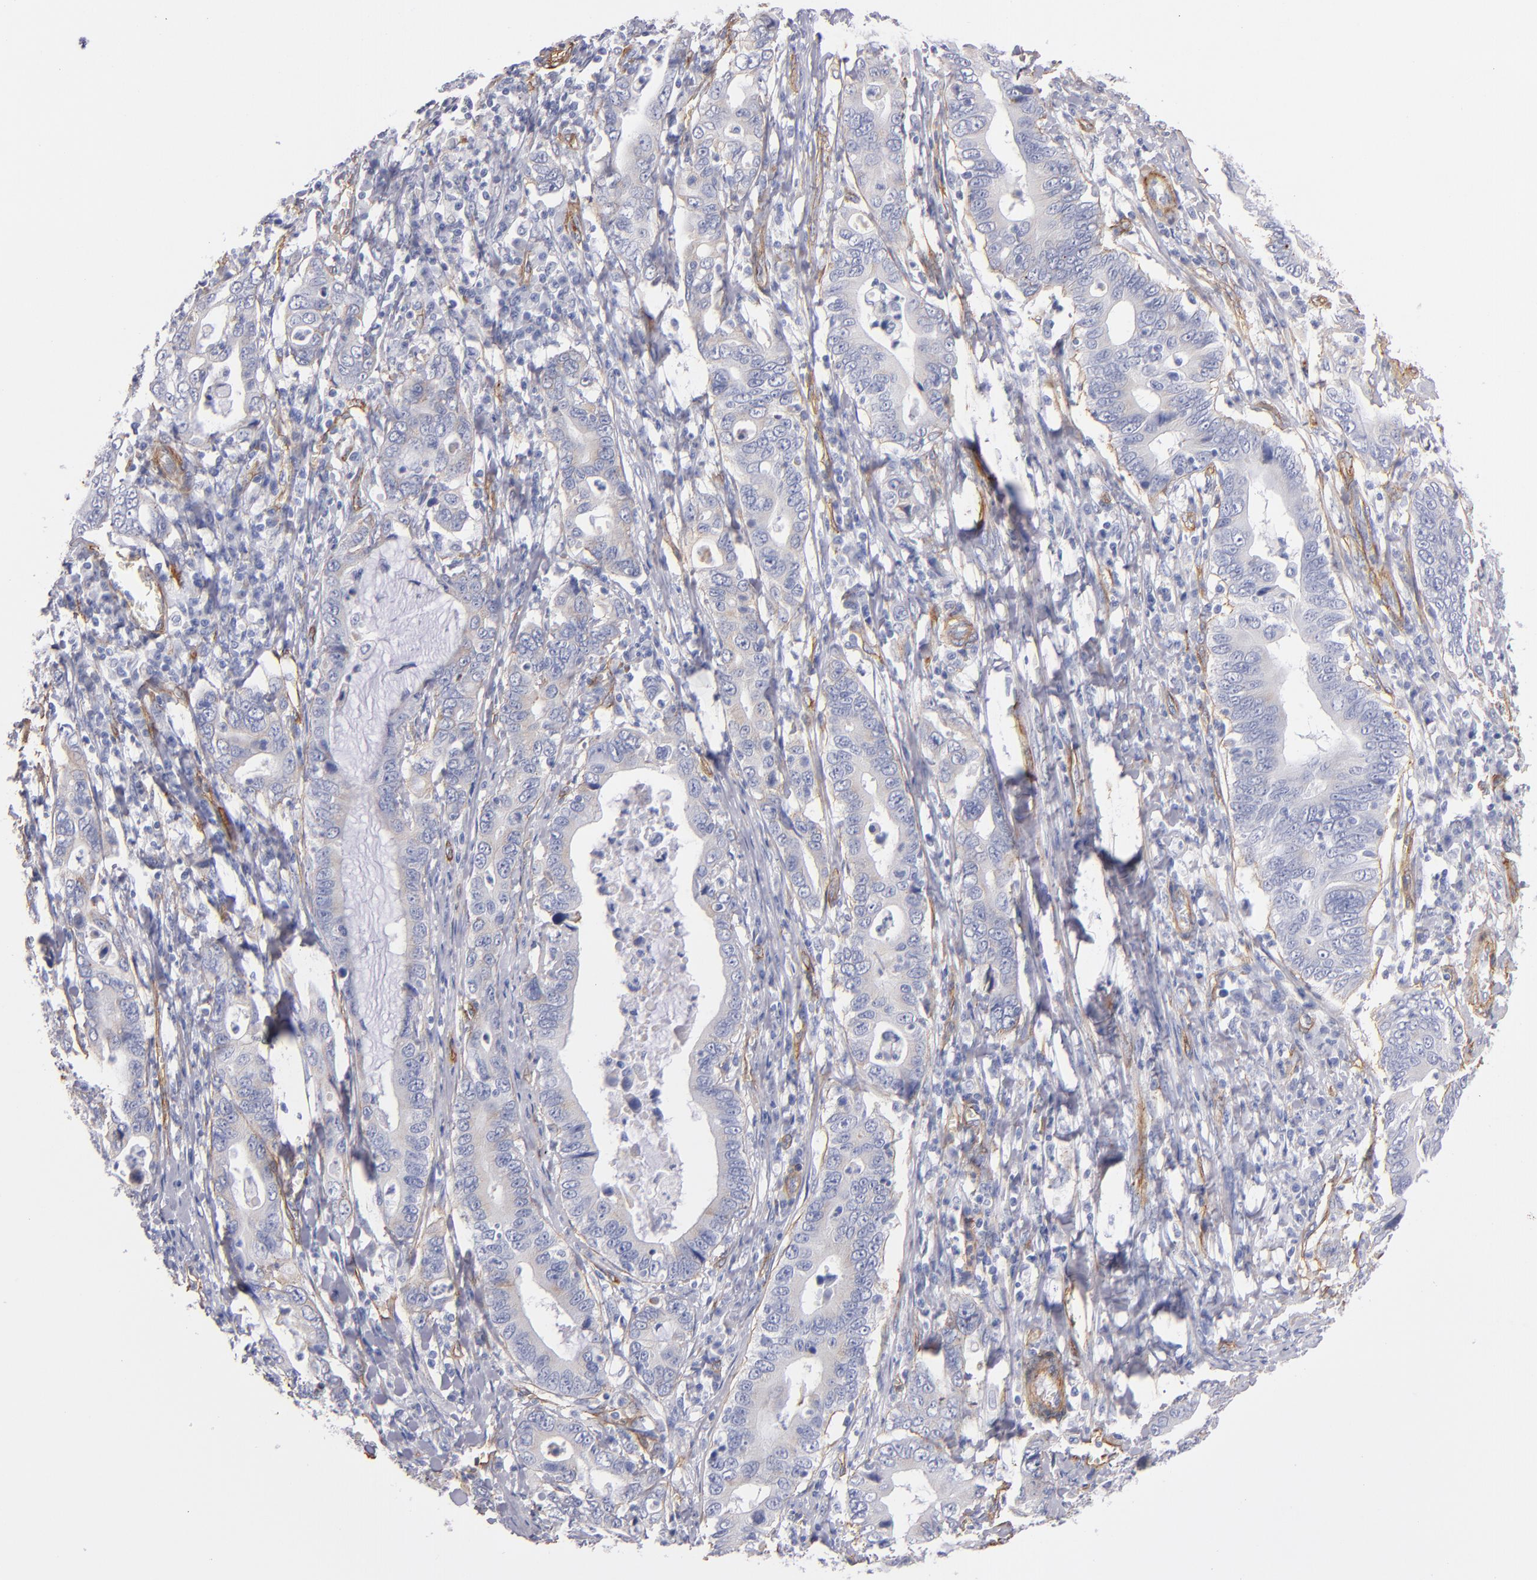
{"staining": {"intensity": "weak", "quantity": "<25%", "location": "cytoplasmic/membranous"}, "tissue": "stomach cancer", "cell_type": "Tumor cells", "image_type": "cancer", "snomed": [{"axis": "morphology", "description": "Adenocarcinoma, NOS"}, {"axis": "topography", "description": "Stomach, upper"}], "caption": "The IHC histopathology image has no significant staining in tumor cells of stomach cancer tissue.", "gene": "LAMC1", "patient": {"sex": "male", "age": 63}}